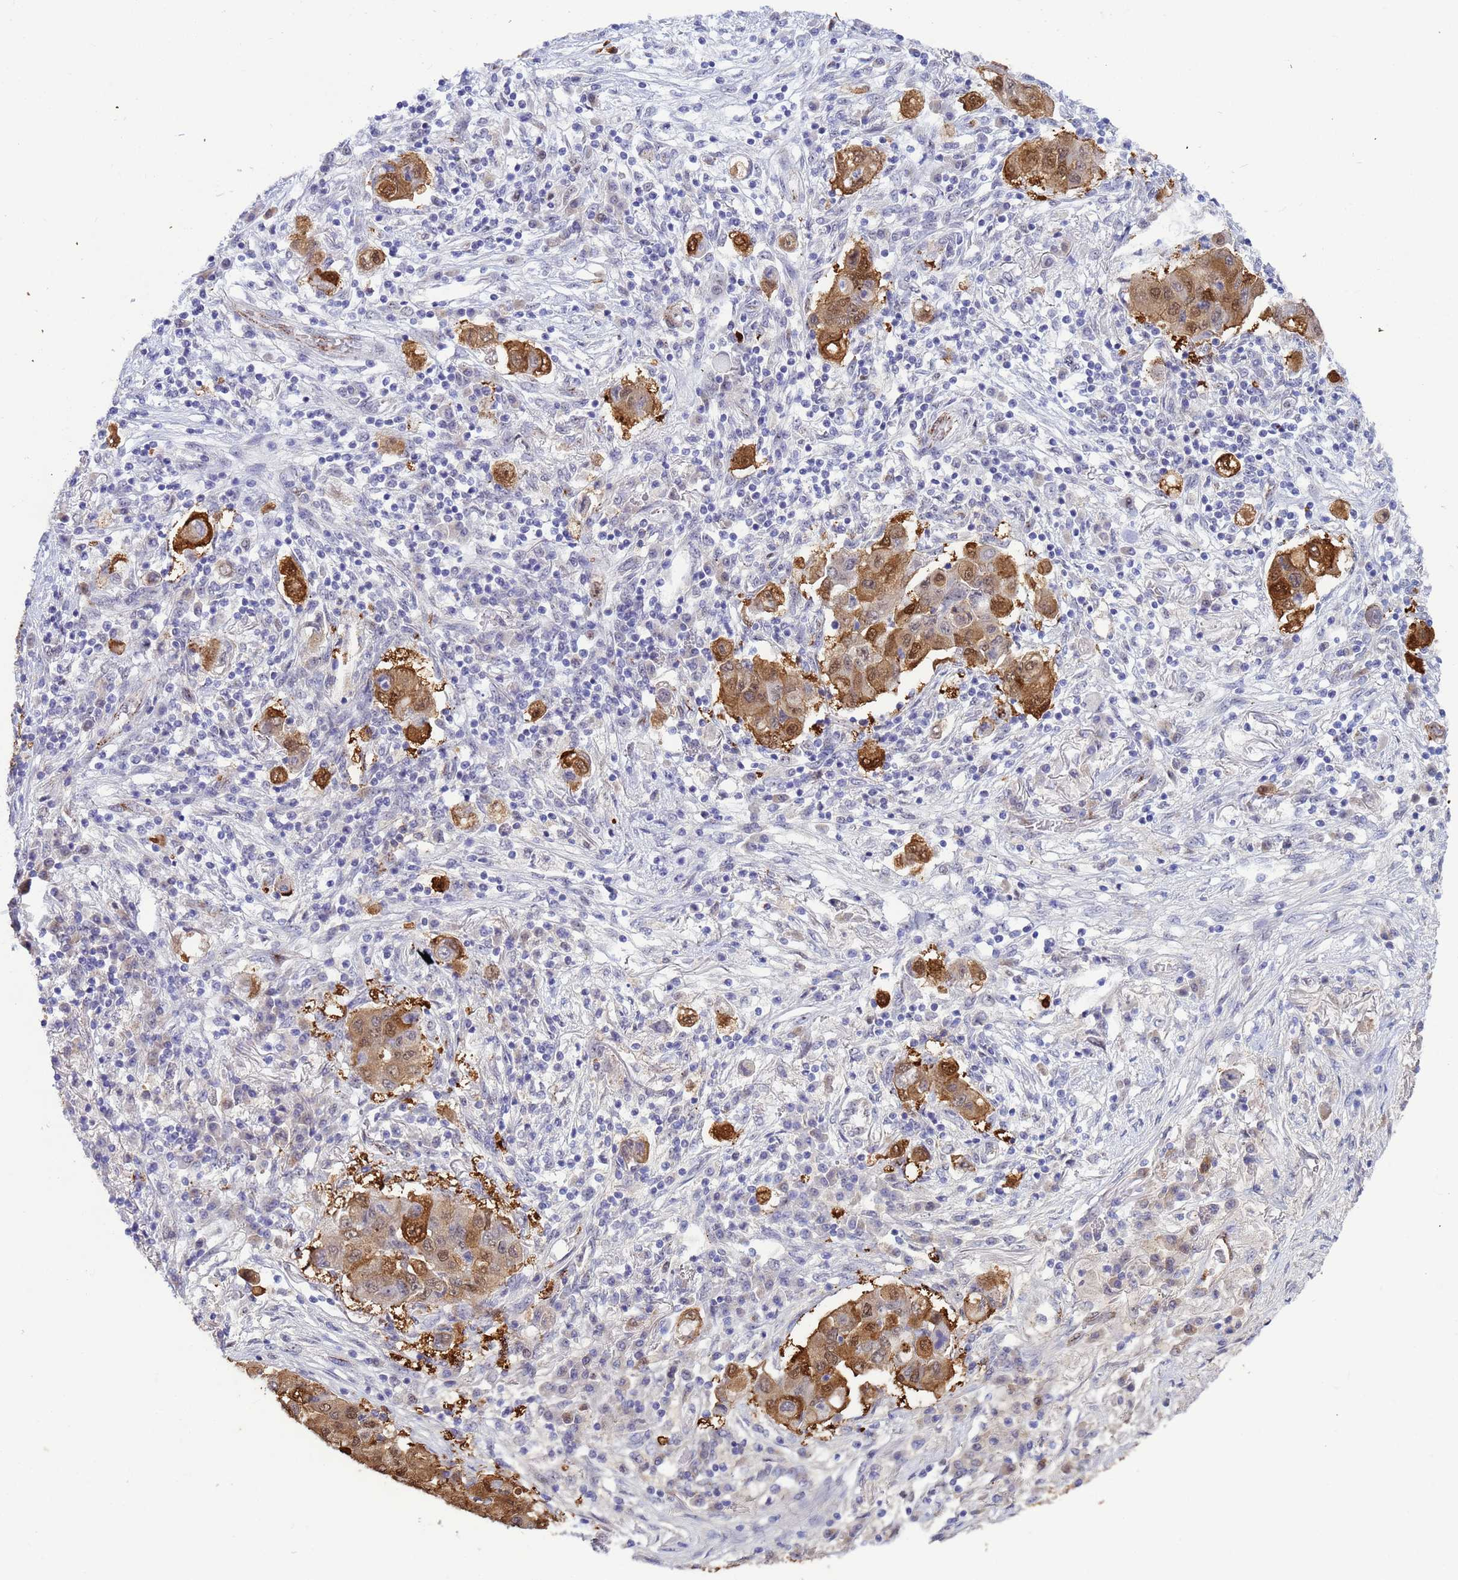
{"staining": {"intensity": "moderate", "quantity": ">75%", "location": "cytoplasmic/membranous,nuclear"}, "tissue": "lung cancer", "cell_type": "Tumor cells", "image_type": "cancer", "snomed": [{"axis": "morphology", "description": "Squamous cell carcinoma, NOS"}, {"axis": "topography", "description": "Lung"}], "caption": "This is an image of immunohistochemistry staining of squamous cell carcinoma (lung), which shows moderate expression in the cytoplasmic/membranous and nuclear of tumor cells.", "gene": "SLC25A37", "patient": {"sex": "male", "age": 74}}